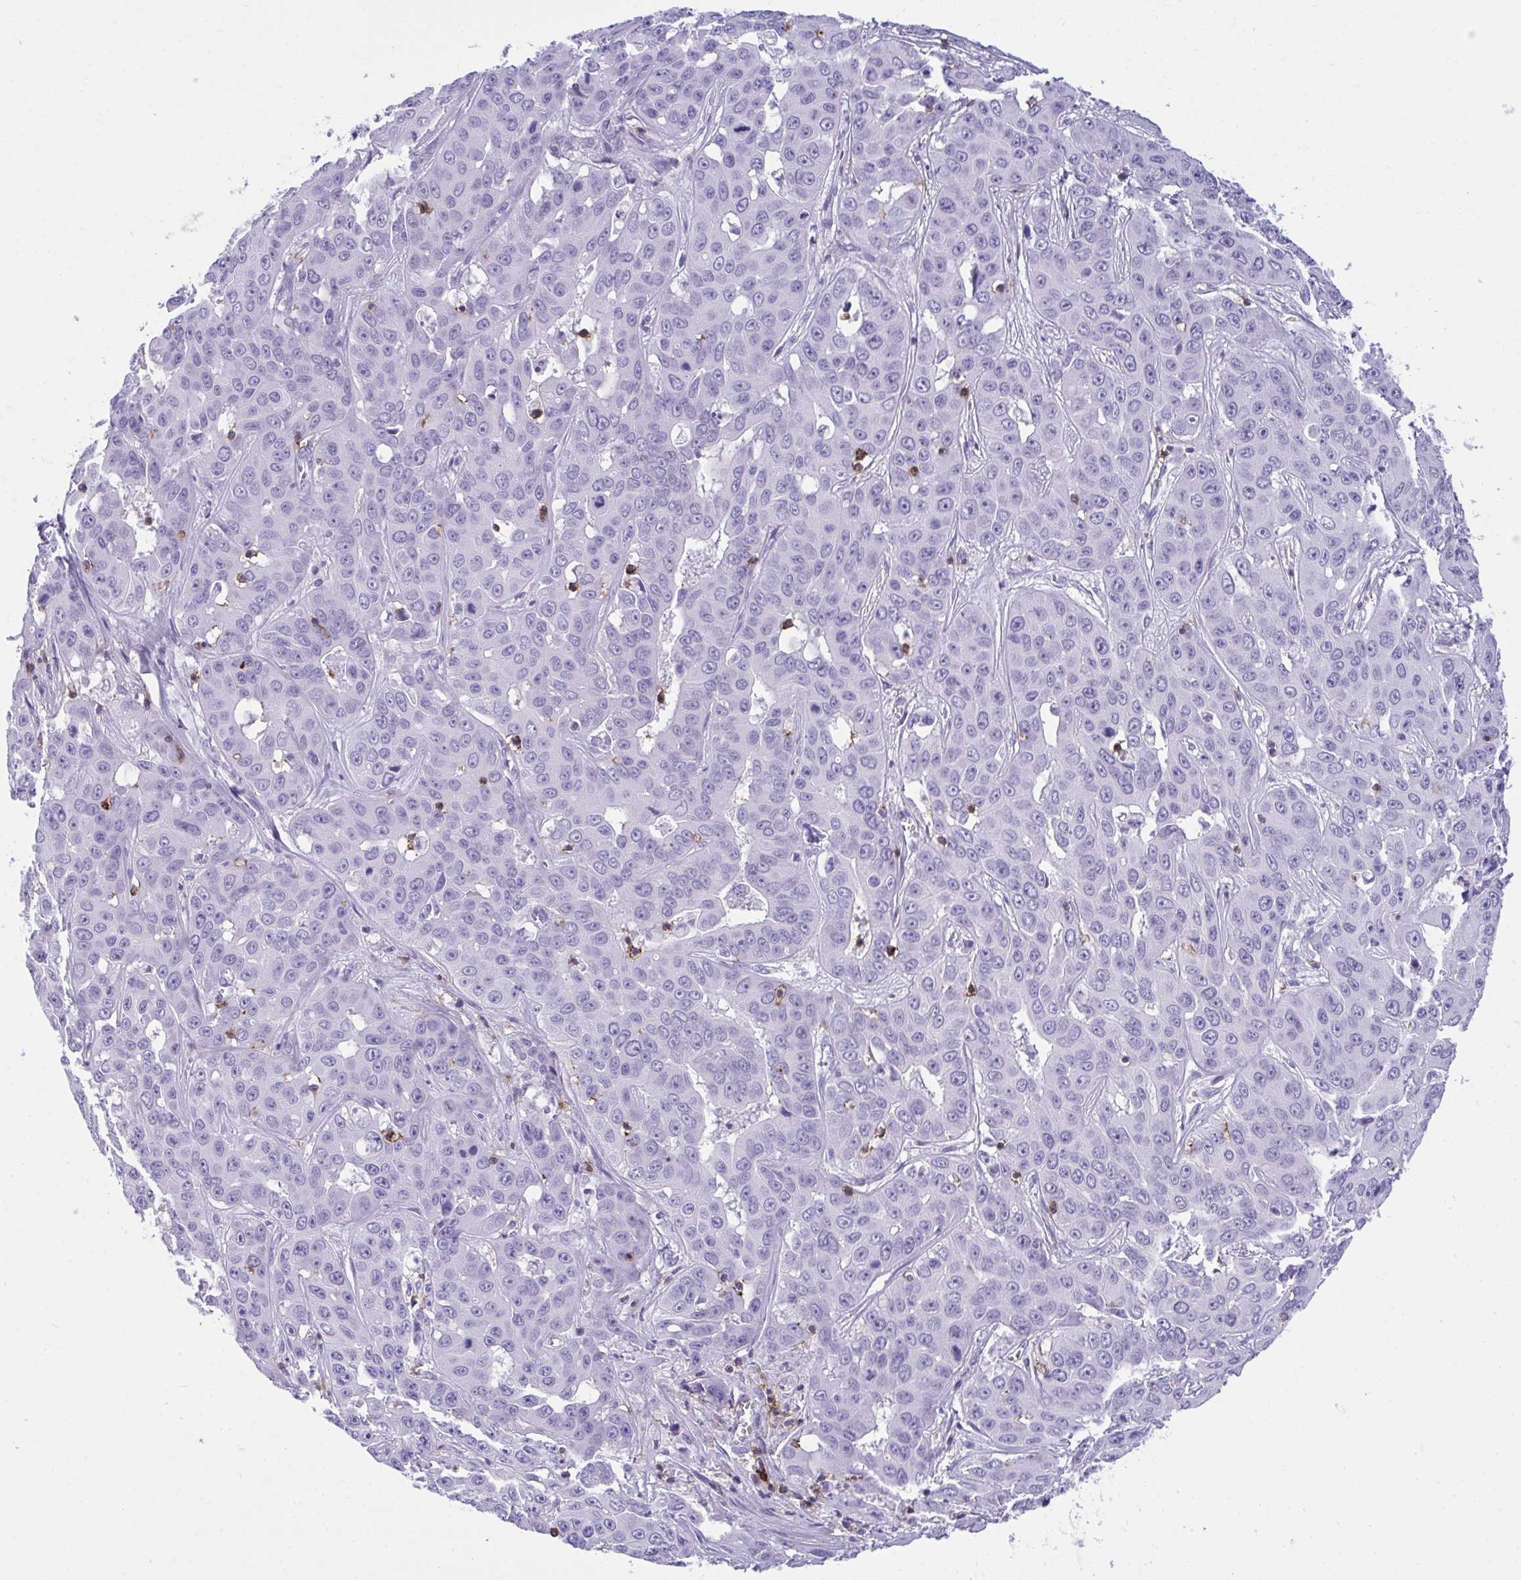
{"staining": {"intensity": "negative", "quantity": "none", "location": "none"}, "tissue": "liver cancer", "cell_type": "Tumor cells", "image_type": "cancer", "snomed": [{"axis": "morphology", "description": "Cholangiocarcinoma"}, {"axis": "topography", "description": "Liver"}], "caption": "High power microscopy image of an immunohistochemistry (IHC) photomicrograph of liver cancer, revealing no significant positivity in tumor cells.", "gene": "SPN", "patient": {"sex": "female", "age": 52}}